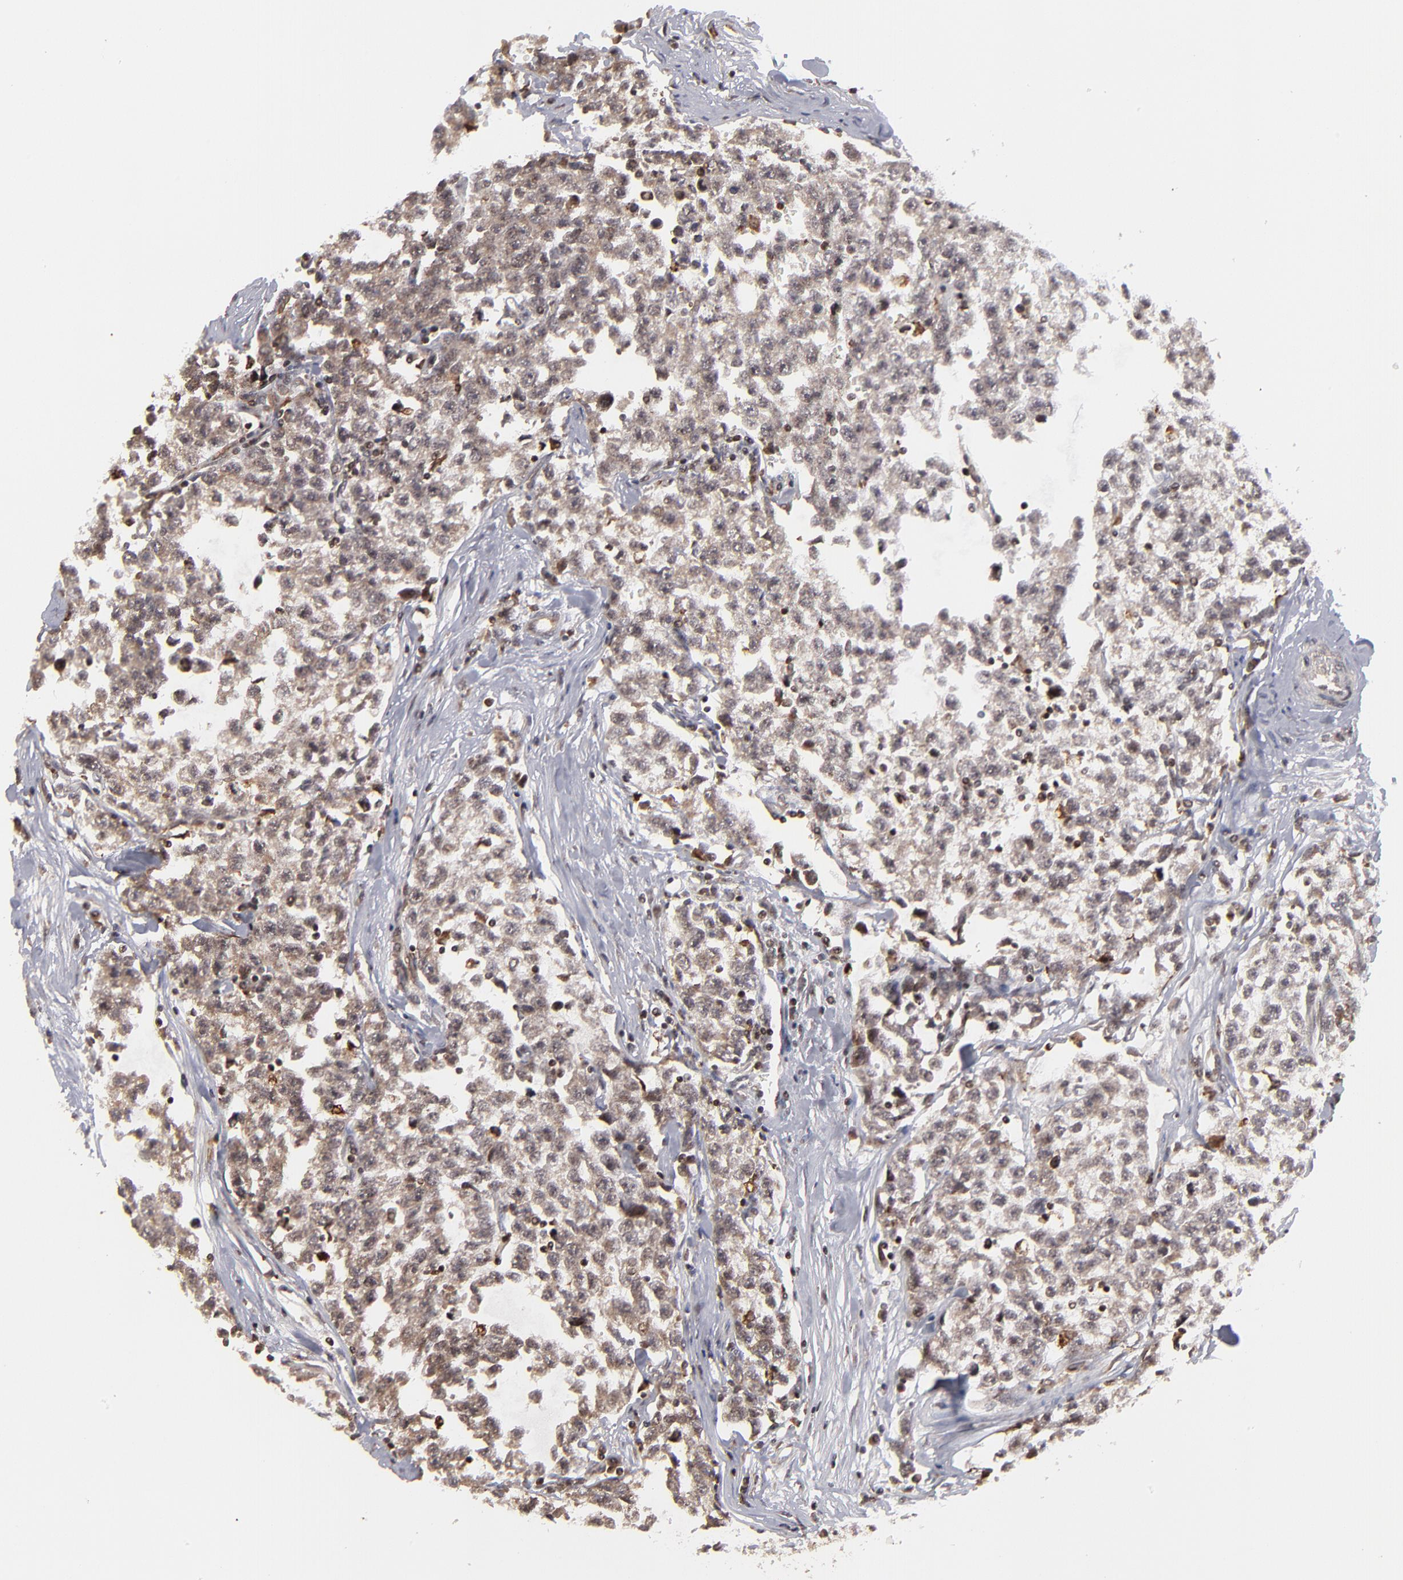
{"staining": {"intensity": "moderate", "quantity": ">75%", "location": "cytoplasmic/membranous,nuclear"}, "tissue": "testis cancer", "cell_type": "Tumor cells", "image_type": "cancer", "snomed": [{"axis": "morphology", "description": "Seminoma, NOS"}, {"axis": "morphology", "description": "Carcinoma, Embryonal, NOS"}, {"axis": "topography", "description": "Testis"}], "caption": "The image shows staining of testis cancer (seminoma), revealing moderate cytoplasmic/membranous and nuclear protein positivity (brown color) within tumor cells.", "gene": "RGS6", "patient": {"sex": "male", "age": 30}}